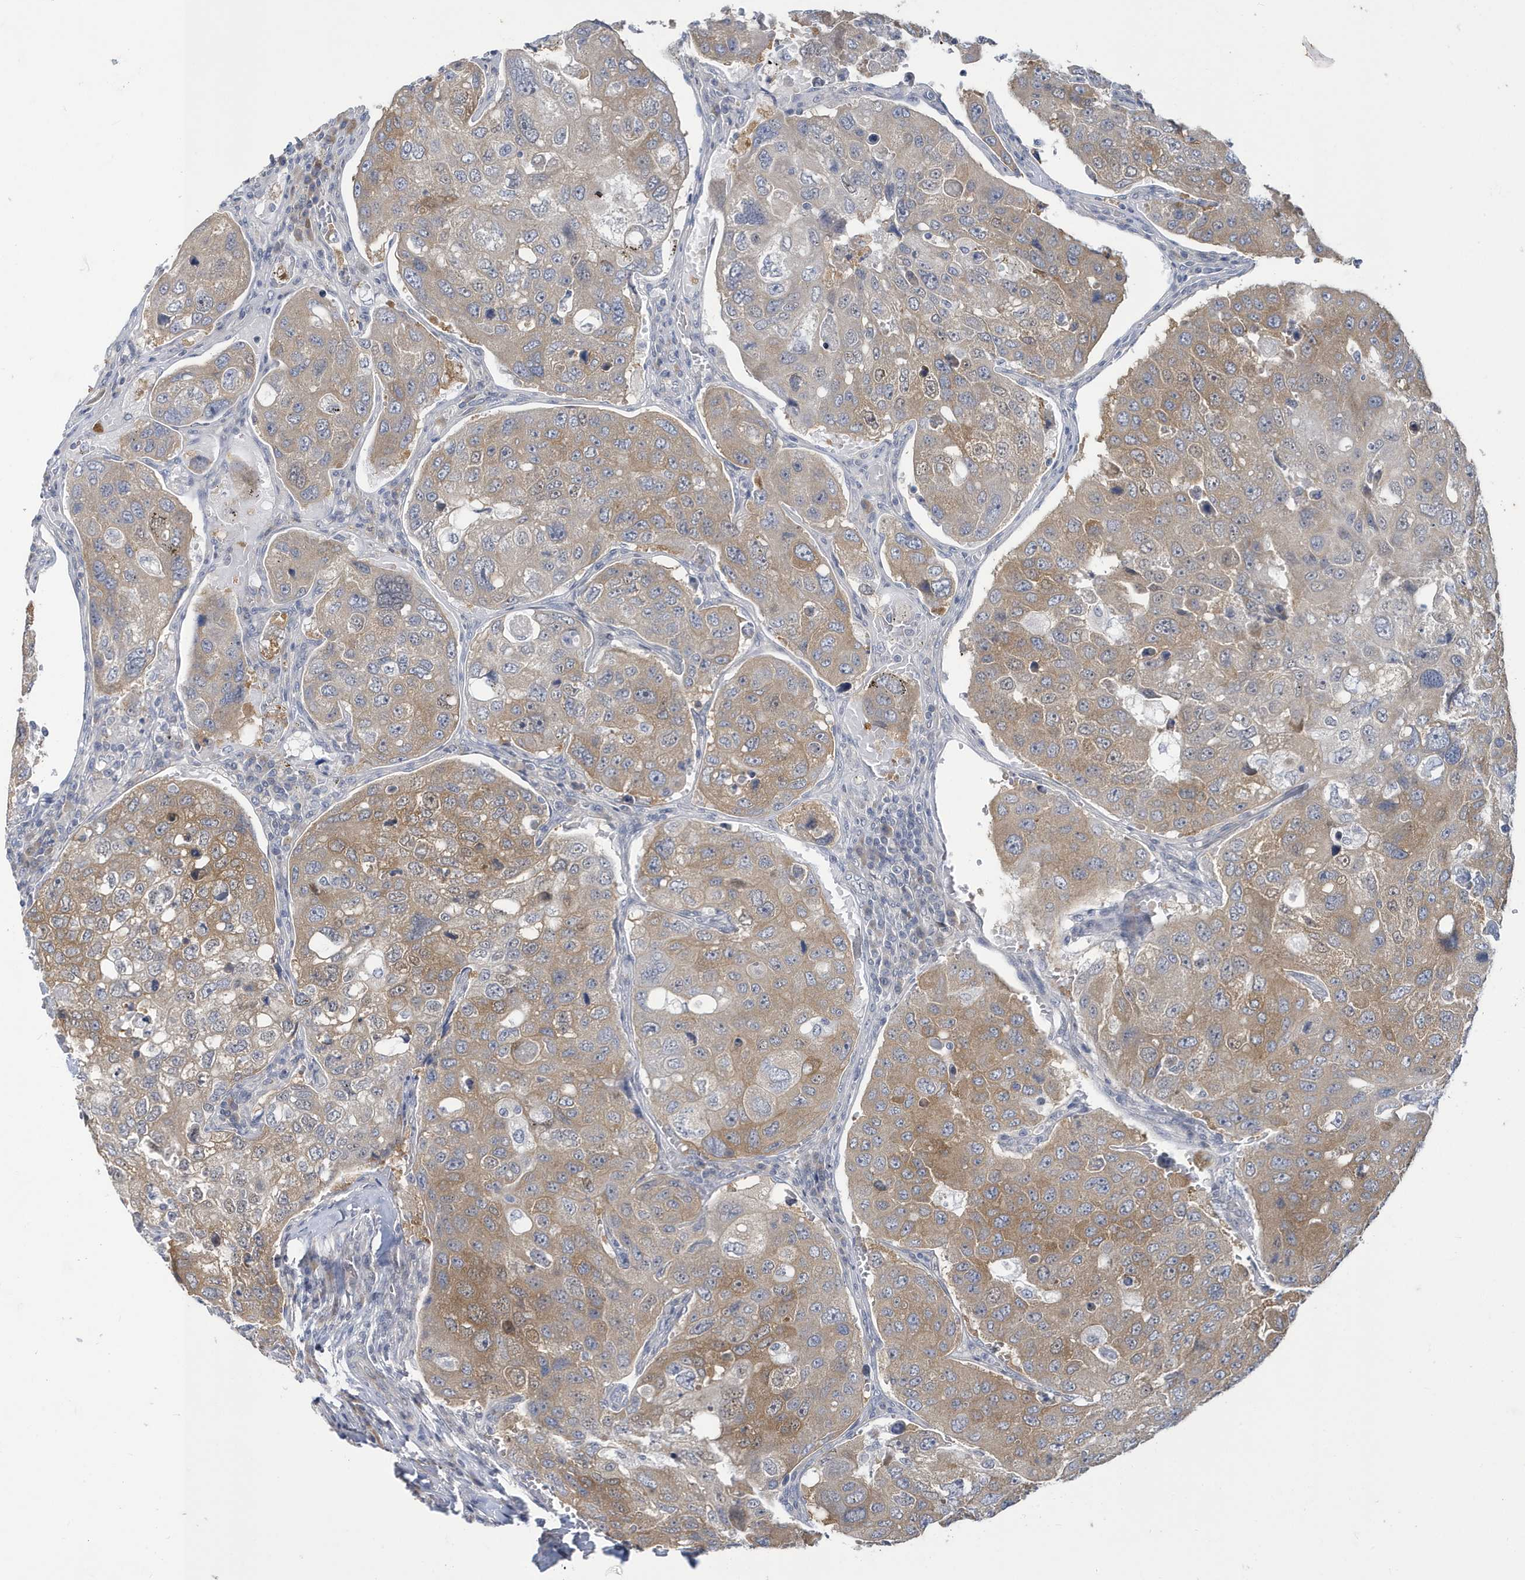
{"staining": {"intensity": "moderate", "quantity": "25%-75%", "location": "cytoplasmic/membranous,nuclear"}, "tissue": "urothelial cancer", "cell_type": "Tumor cells", "image_type": "cancer", "snomed": [{"axis": "morphology", "description": "Urothelial carcinoma, High grade"}, {"axis": "topography", "description": "Lymph node"}, {"axis": "topography", "description": "Urinary bladder"}], "caption": "Immunohistochemistry (IHC) of human urothelial carcinoma (high-grade) demonstrates medium levels of moderate cytoplasmic/membranous and nuclear positivity in approximately 25%-75% of tumor cells.", "gene": "ZNF654", "patient": {"sex": "male", "age": 51}}